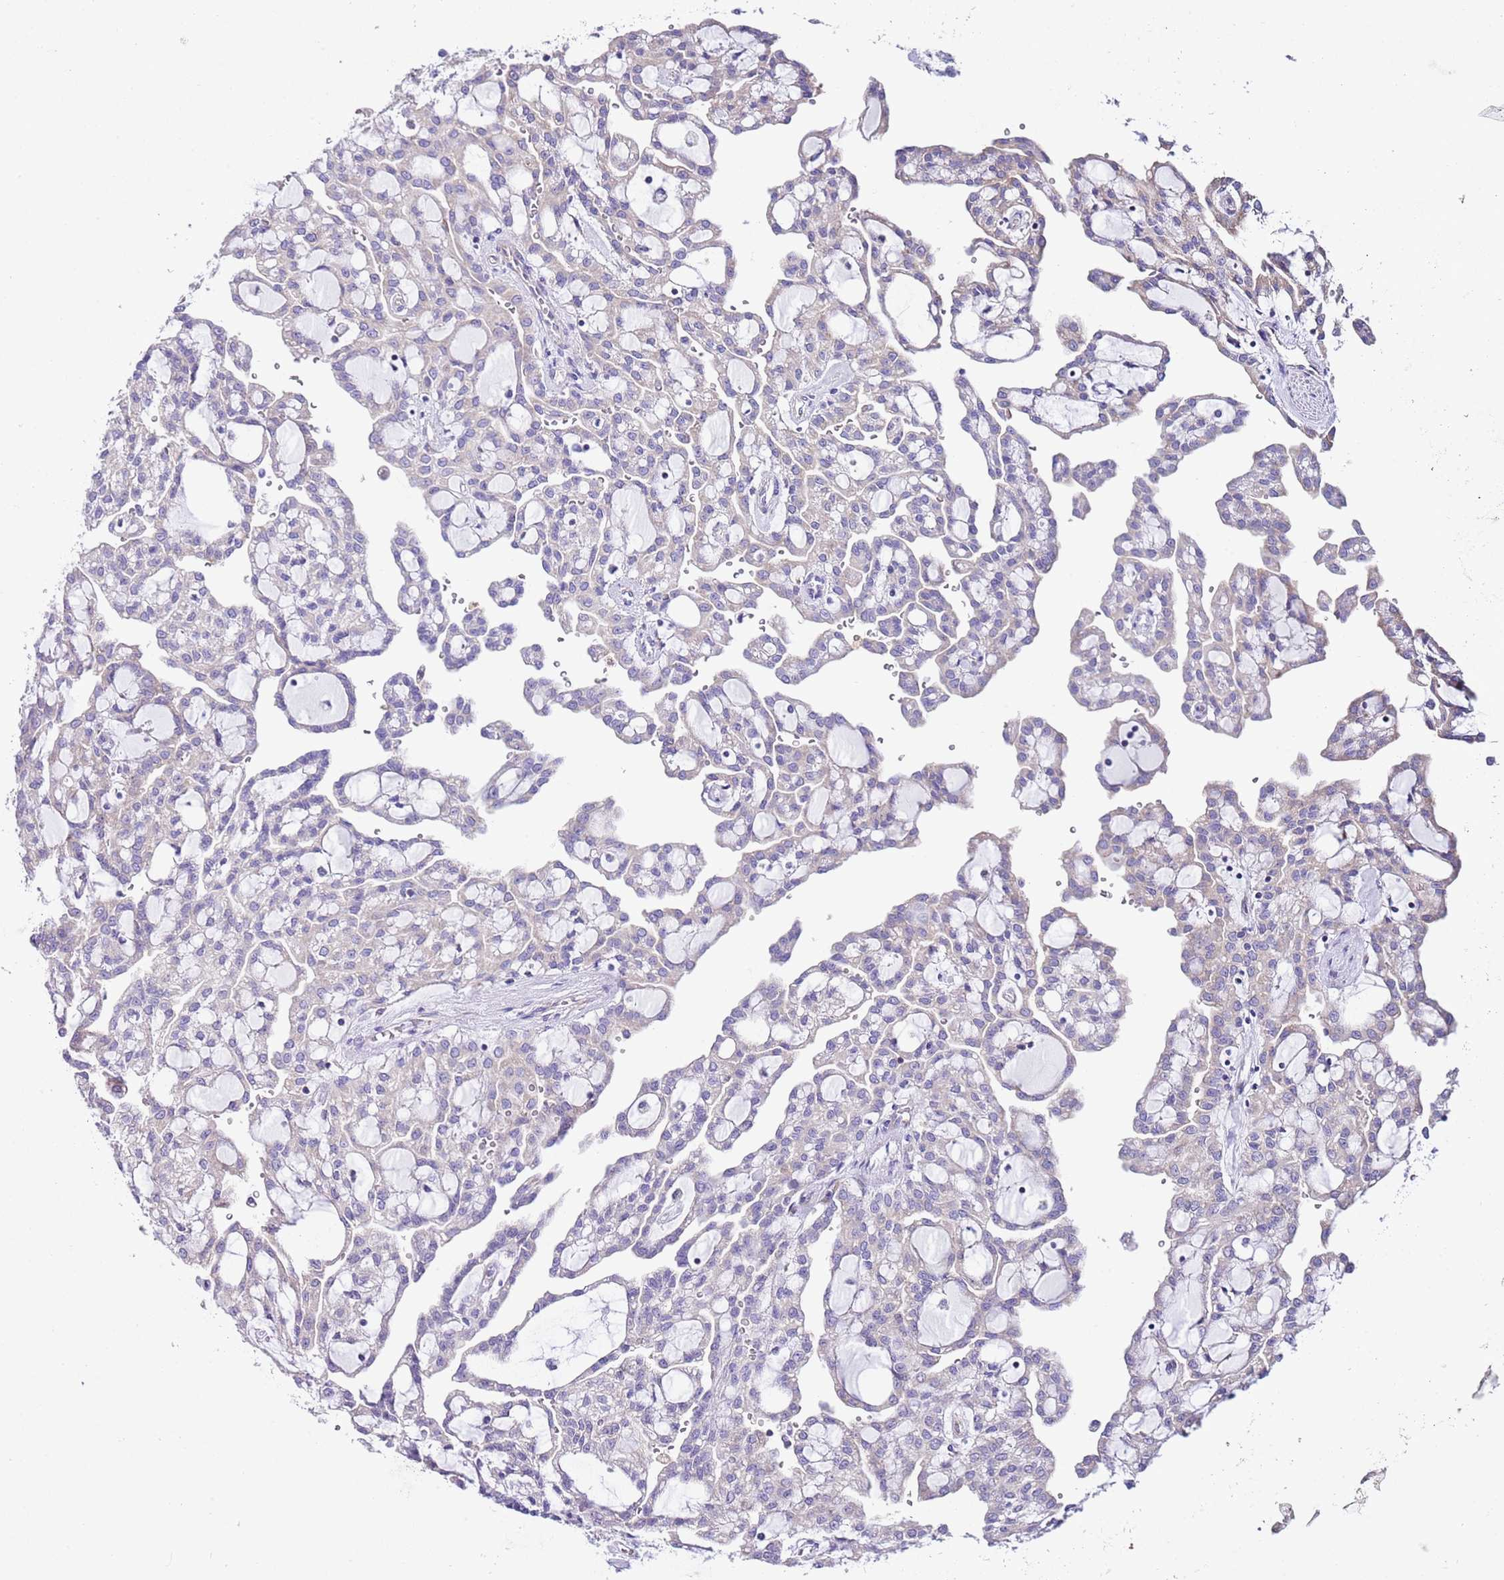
{"staining": {"intensity": "negative", "quantity": "none", "location": "none"}, "tissue": "renal cancer", "cell_type": "Tumor cells", "image_type": "cancer", "snomed": [{"axis": "morphology", "description": "Adenocarcinoma, NOS"}, {"axis": "topography", "description": "Kidney"}], "caption": "Protein analysis of renal cancer reveals no significant staining in tumor cells.", "gene": "RPS10", "patient": {"sex": "male", "age": 63}}